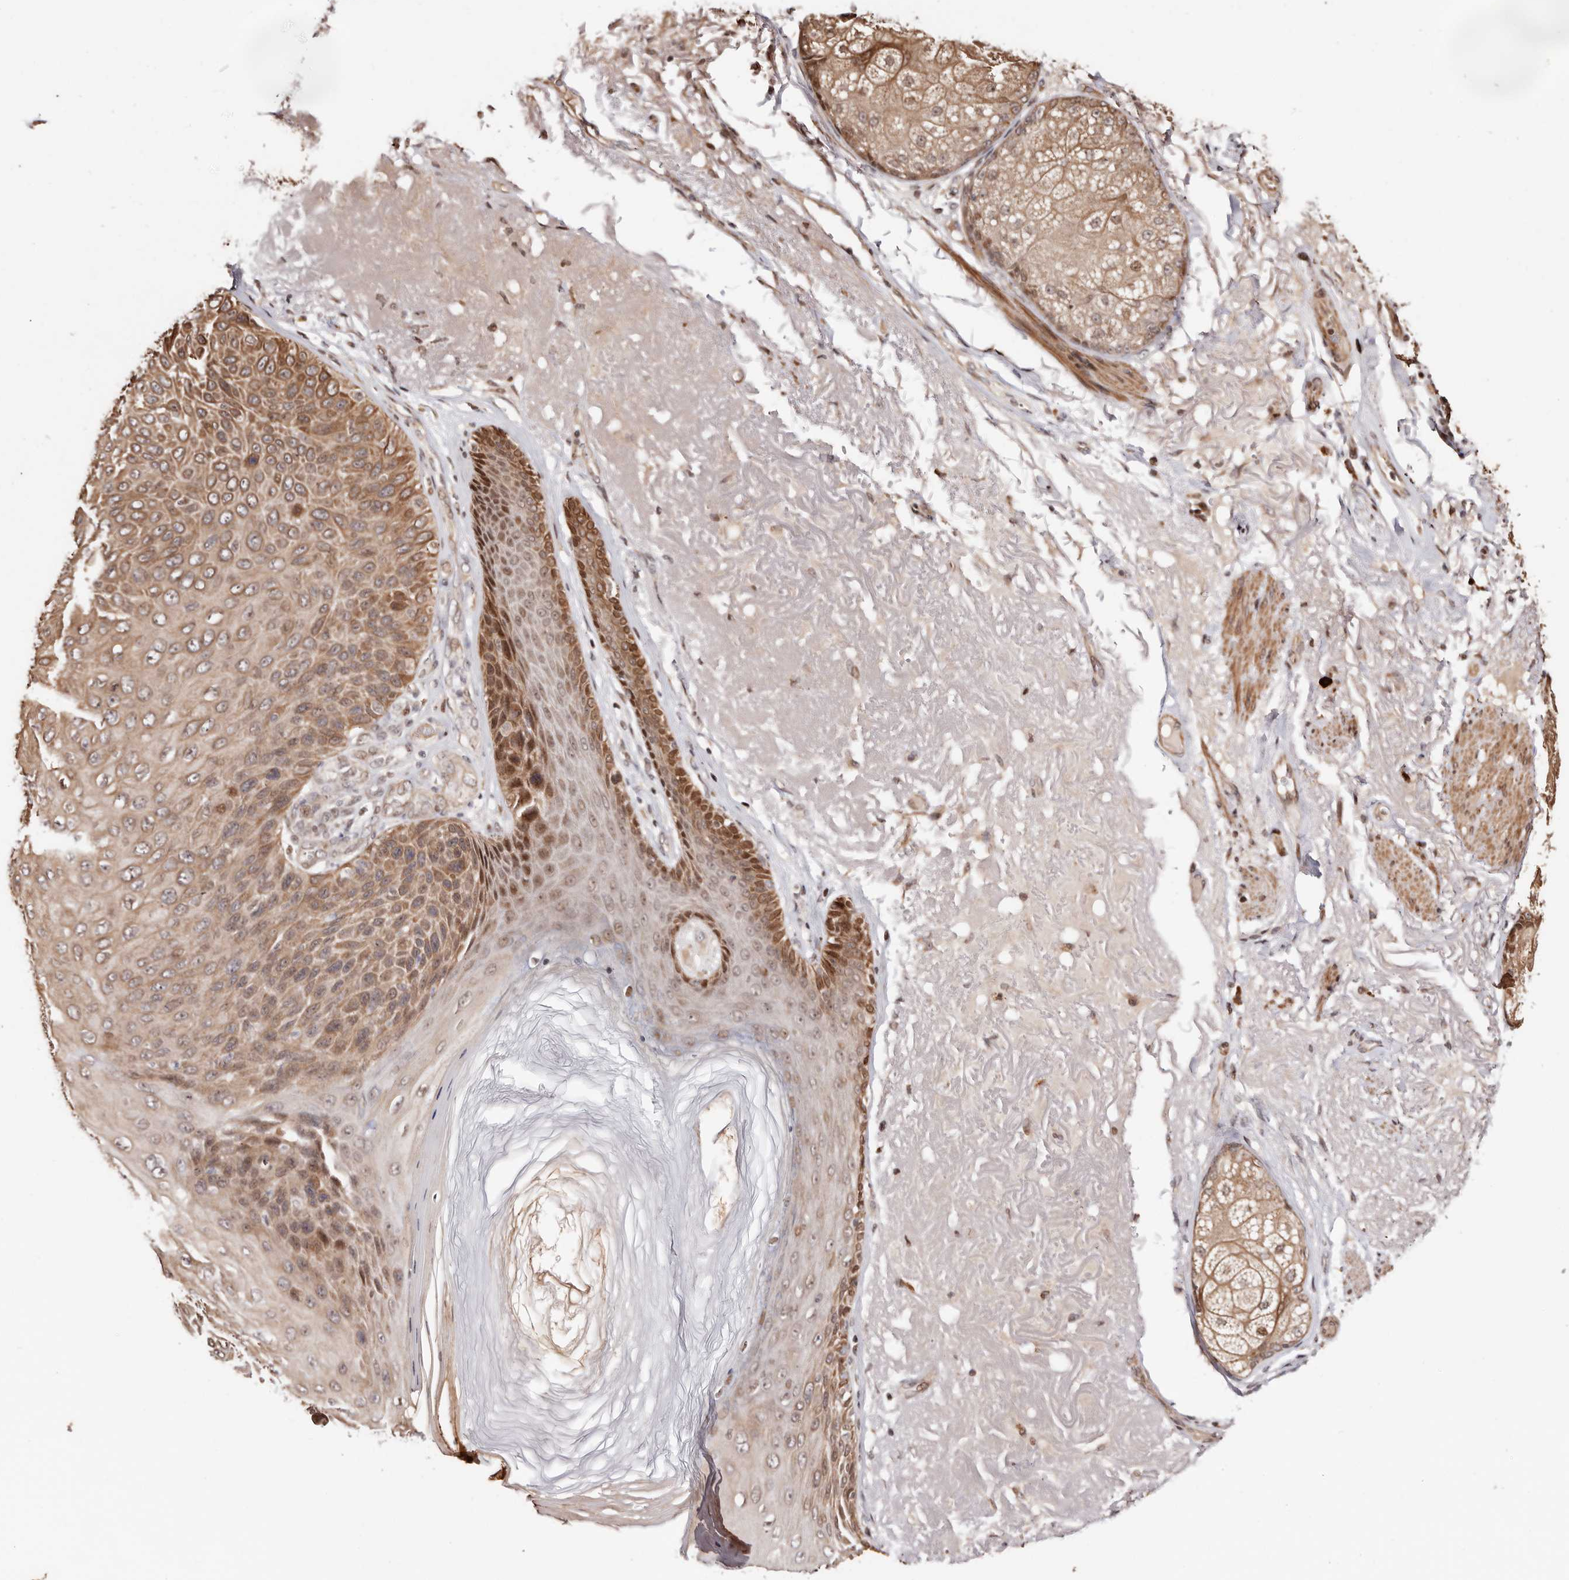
{"staining": {"intensity": "moderate", "quantity": ">75%", "location": "cytoplasmic/membranous"}, "tissue": "skin cancer", "cell_type": "Tumor cells", "image_type": "cancer", "snomed": [{"axis": "morphology", "description": "Squamous cell carcinoma, NOS"}, {"axis": "topography", "description": "Skin"}], "caption": "Skin cancer (squamous cell carcinoma) stained with DAB immunohistochemistry exhibits medium levels of moderate cytoplasmic/membranous expression in approximately >75% of tumor cells.", "gene": "HIVEP3", "patient": {"sex": "female", "age": 88}}